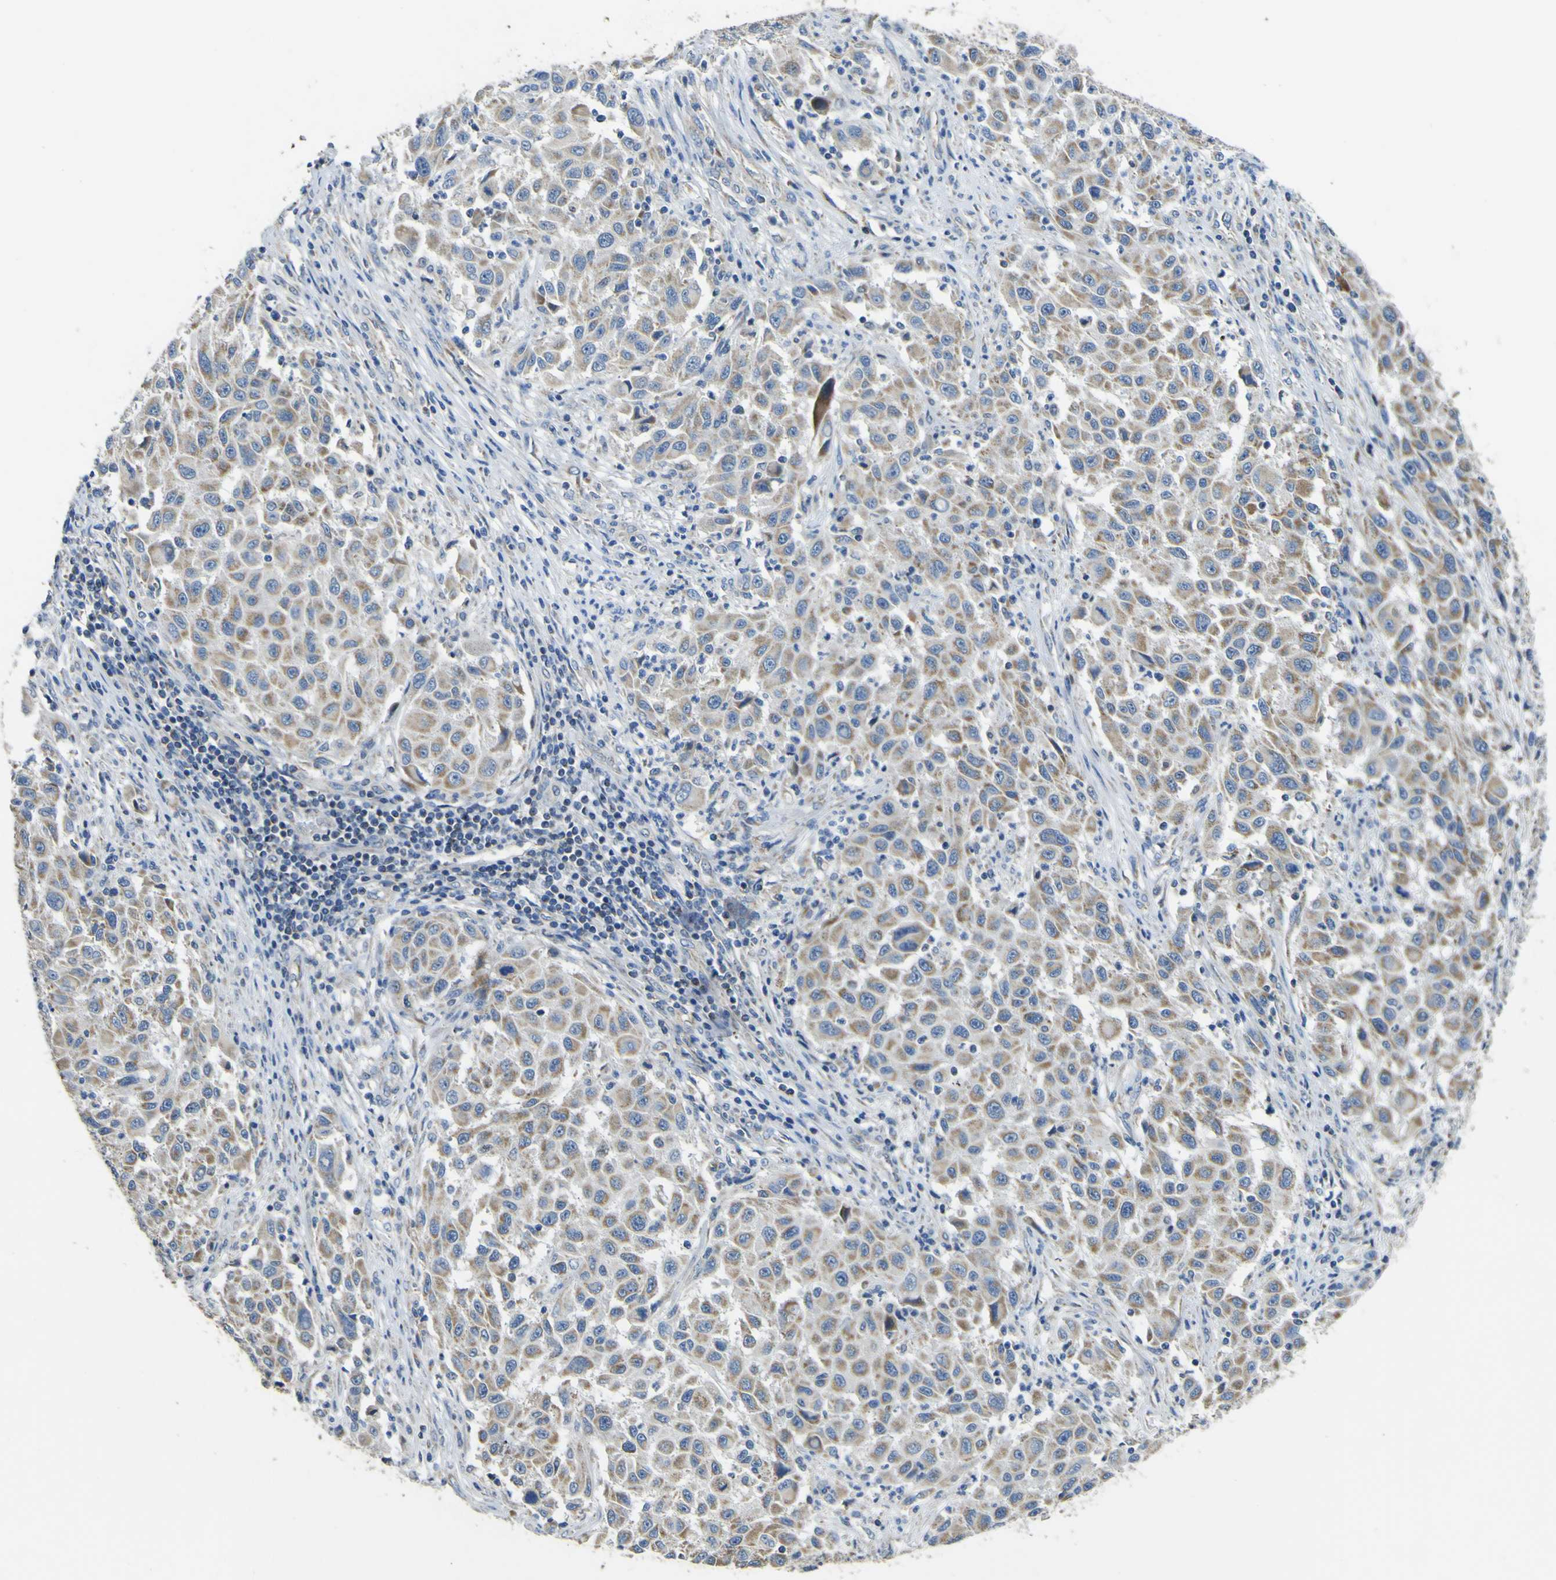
{"staining": {"intensity": "weak", "quantity": ">75%", "location": "cytoplasmic/membranous"}, "tissue": "melanoma", "cell_type": "Tumor cells", "image_type": "cancer", "snomed": [{"axis": "morphology", "description": "Malignant melanoma, Metastatic site"}, {"axis": "topography", "description": "Lymph node"}], "caption": "A histopathology image of human malignant melanoma (metastatic site) stained for a protein reveals weak cytoplasmic/membranous brown staining in tumor cells.", "gene": "ALDH18A1", "patient": {"sex": "male", "age": 61}}